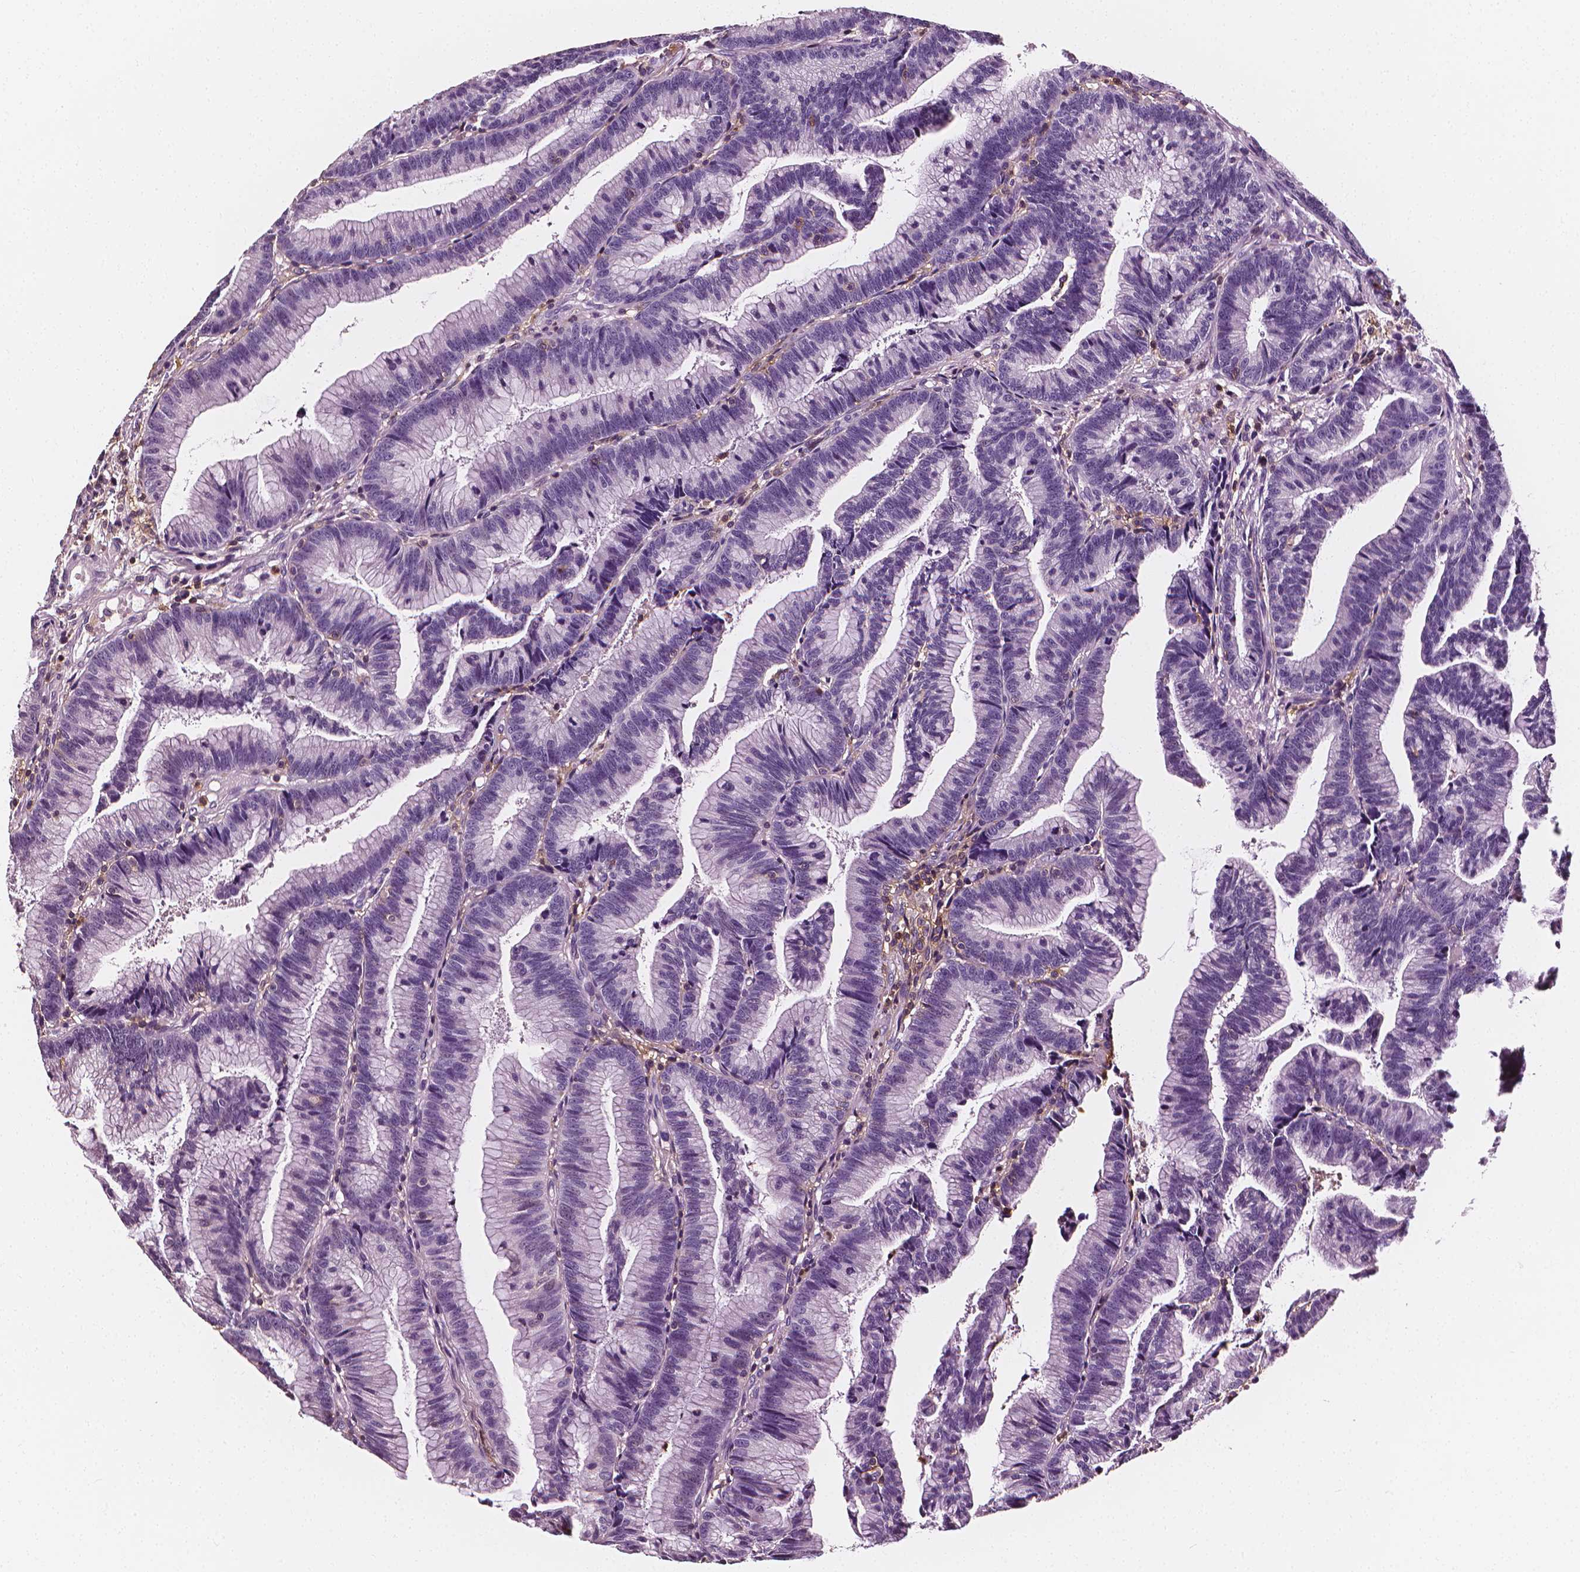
{"staining": {"intensity": "negative", "quantity": "none", "location": "none"}, "tissue": "colorectal cancer", "cell_type": "Tumor cells", "image_type": "cancer", "snomed": [{"axis": "morphology", "description": "Adenocarcinoma, NOS"}, {"axis": "topography", "description": "Colon"}], "caption": "DAB (3,3'-diaminobenzidine) immunohistochemical staining of colorectal cancer (adenocarcinoma) demonstrates no significant expression in tumor cells.", "gene": "PTPRC", "patient": {"sex": "female", "age": 78}}